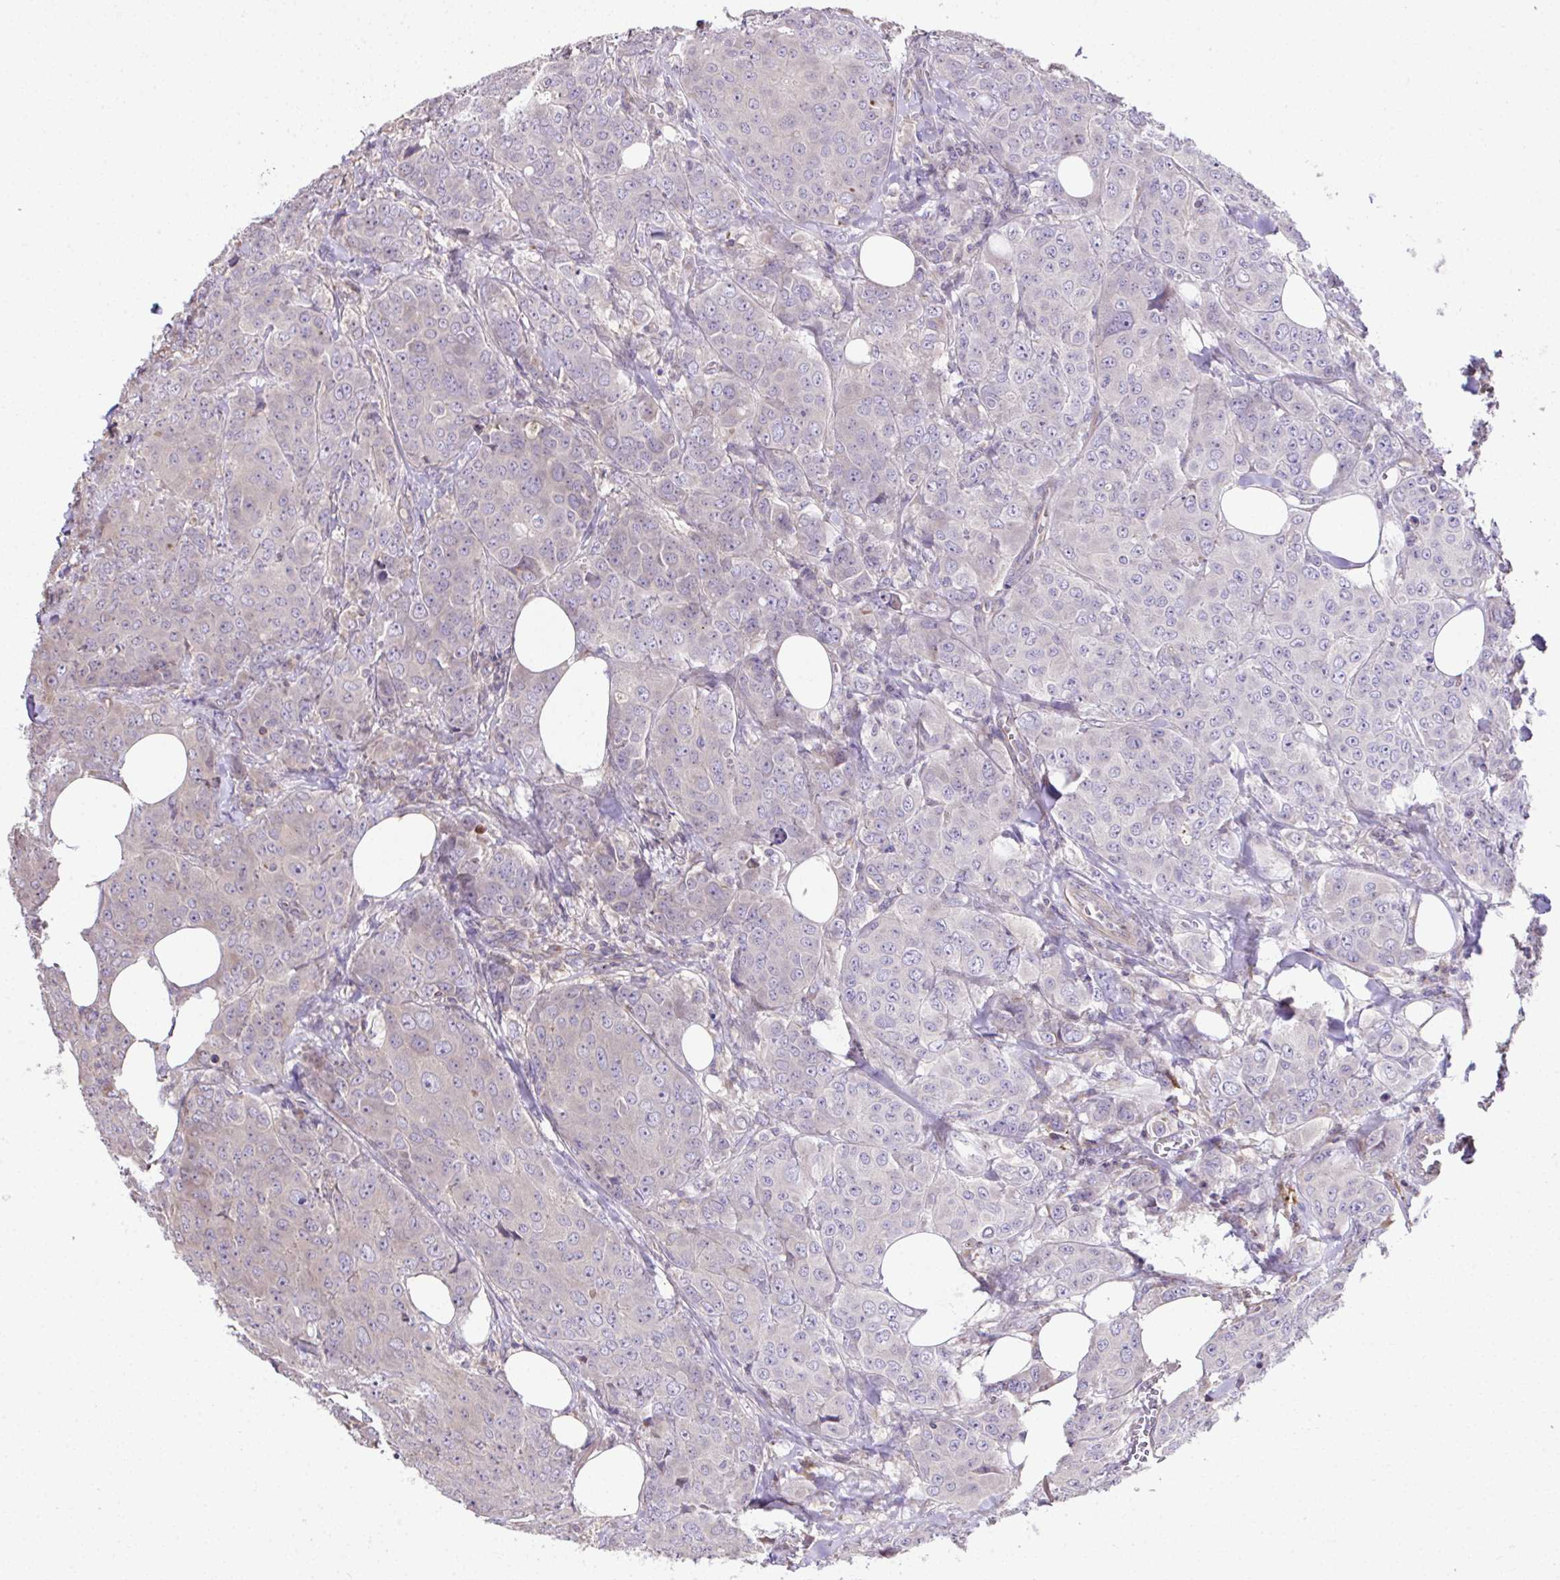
{"staining": {"intensity": "negative", "quantity": "none", "location": "none"}, "tissue": "breast cancer", "cell_type": "Tumor cells", "image_type": "cancer", "snomed": [{"axis": "morphology", "description": "Duct carcinoma"}, {"axis": "topography", "description": "Breast"}], "caption": "An image of human breast intraductal carcinoma is negative for staining in tumor cells. (DAB (3,3'-diaminobenzidine) immunohistochemistry visualized using brightfield microscopy, high magnification).", "gene": "CCDC85C", "patient": {"sex": "female", "age": 43}}